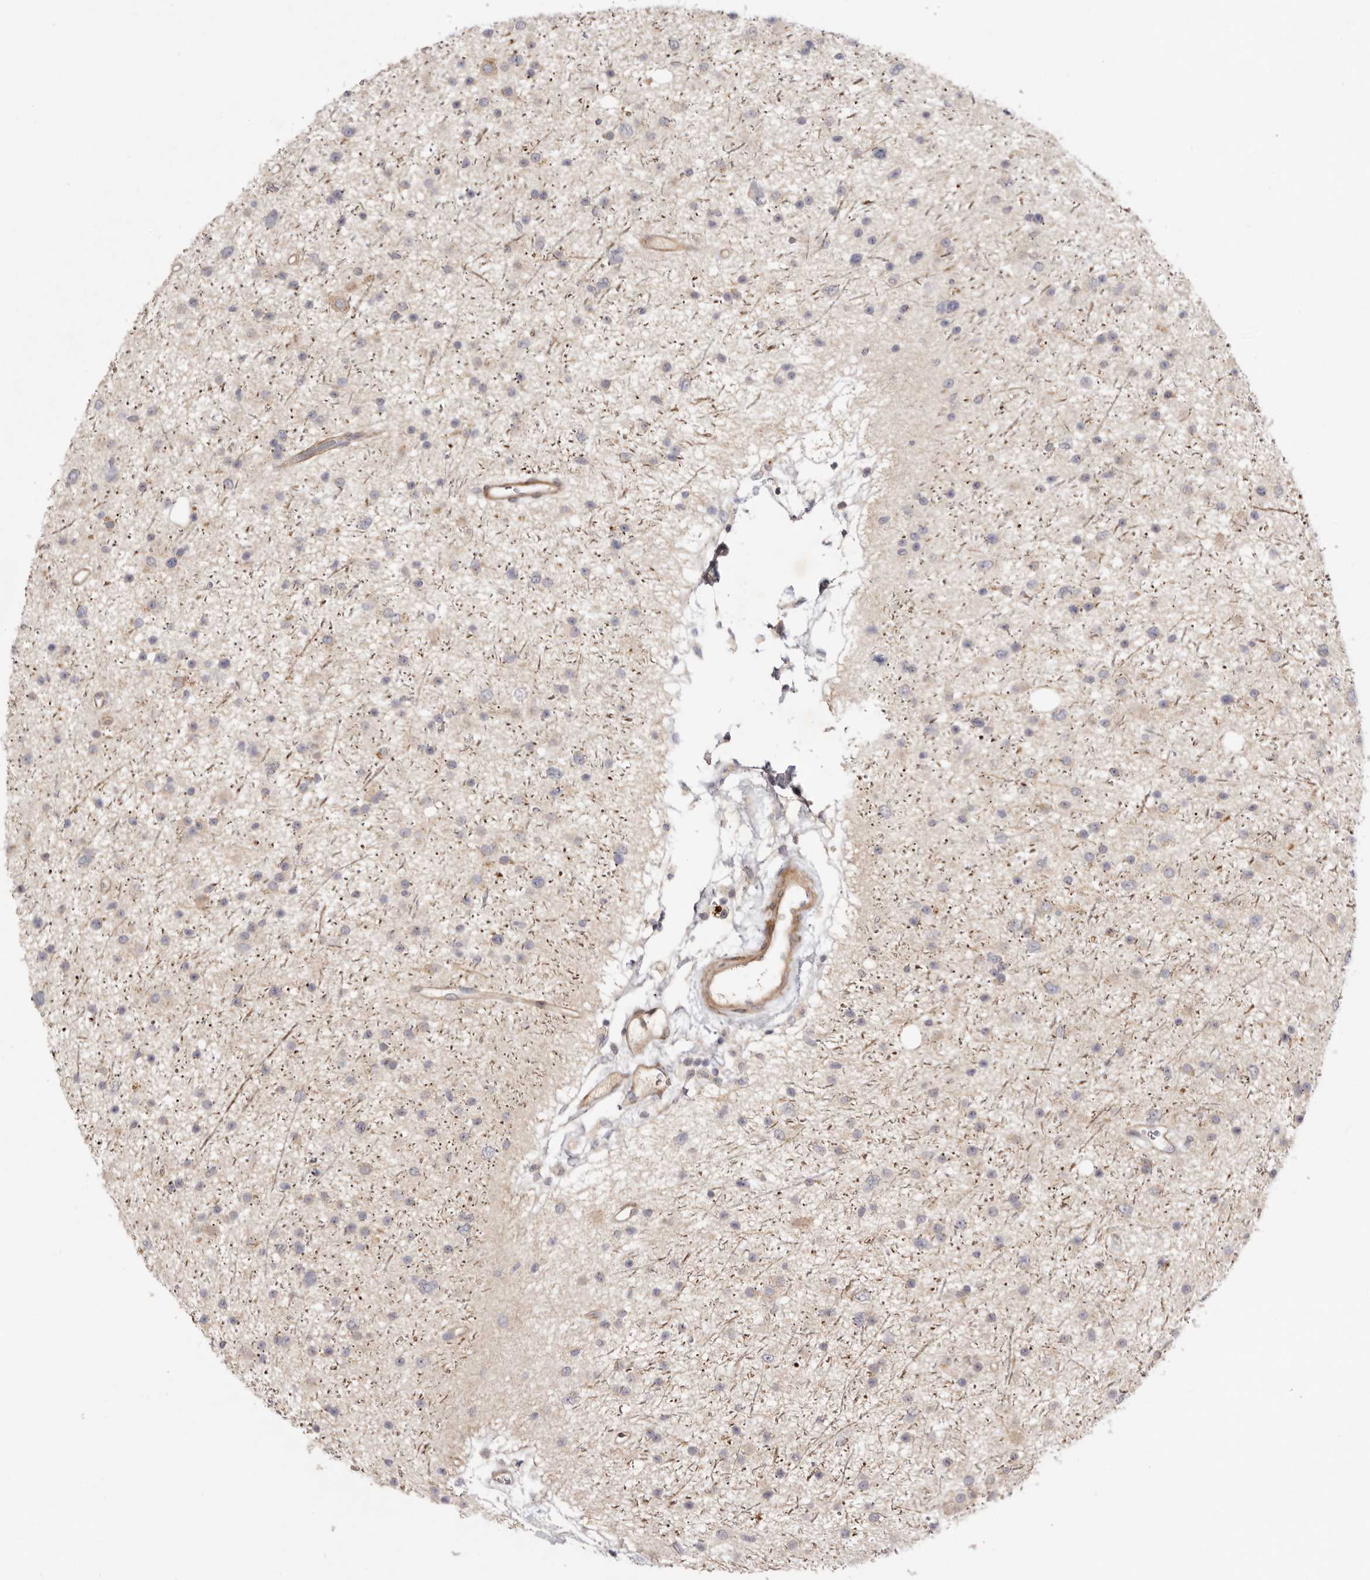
{"staining": {"intensity": "negative", "quantity": "none", "location": "none"}, "tissue": "glioma", "cell_type": "Tumor cells", "image_type": "cancer", "snomed": [{"axis": "morphology", "description": "Glioma, malignant, Low grade"}, {"axis": "topography", "description": "Cerebral cortex"}], "caption": "Malignant low-grade glioma stained for a protein using IHC demonstrates no positivity tumor cells.", "gene": "ADAMTS9", "patient": {"sex": "female", "age": 39}}